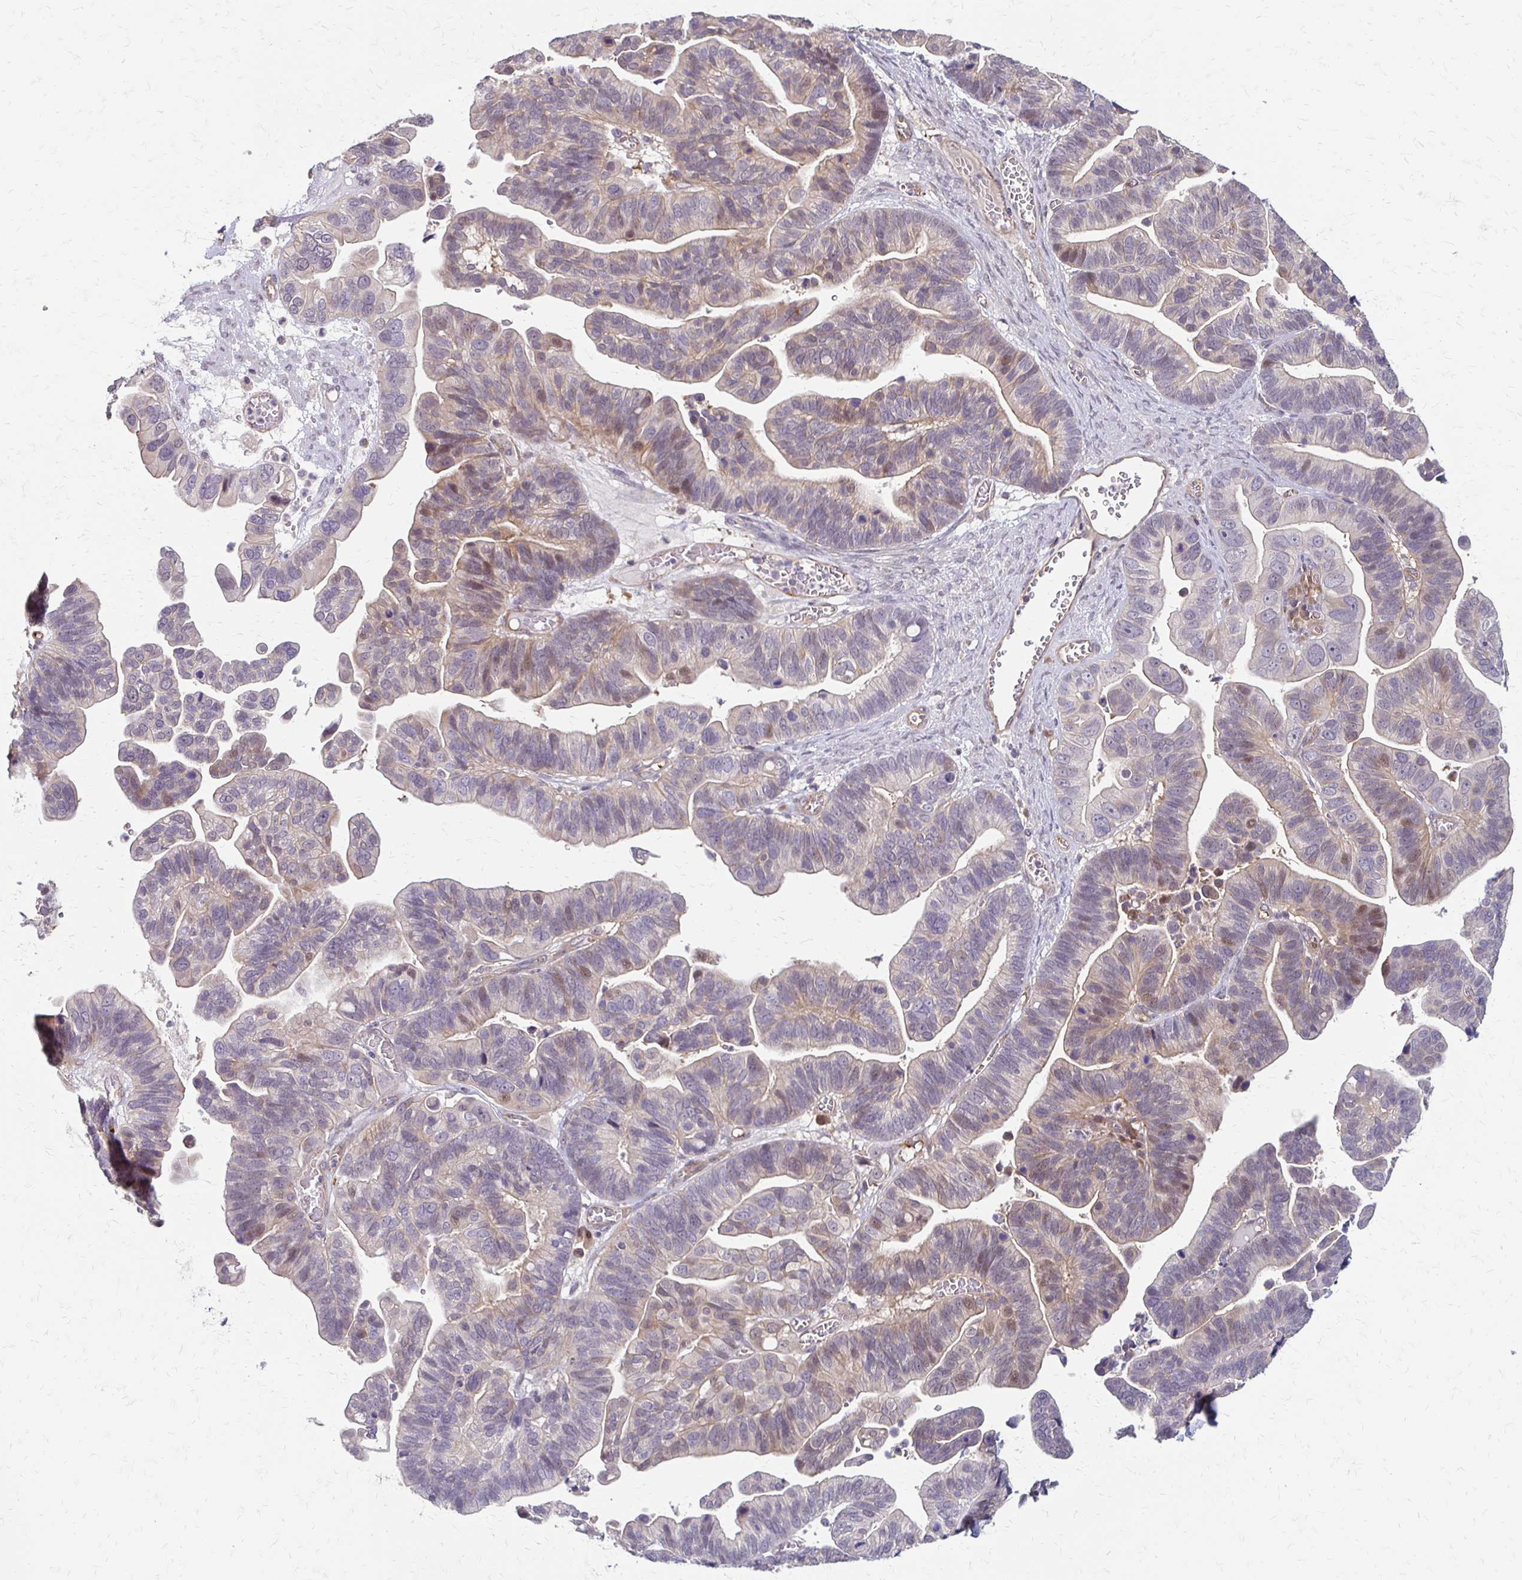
{"staining": {"intensity": "weak", "quantity": "<25%", "location": "cytoplasmic/membranous"}, "tissue": "ovarian cancer", "cell_type": "Tumor cells", "image_type": "cancer", "snomed": [{"axis": "morphology", "description": "Cystadenocarcinoma, serous, NOS"}, {"axis": "topography", "description": "Ovary"}], "caption": "Ovarian cancer stained for a protein using IHC demonstrates no positivity tumor cells.", "gene": "CFL2", "patient": {"sex": "female", "age": 56}}